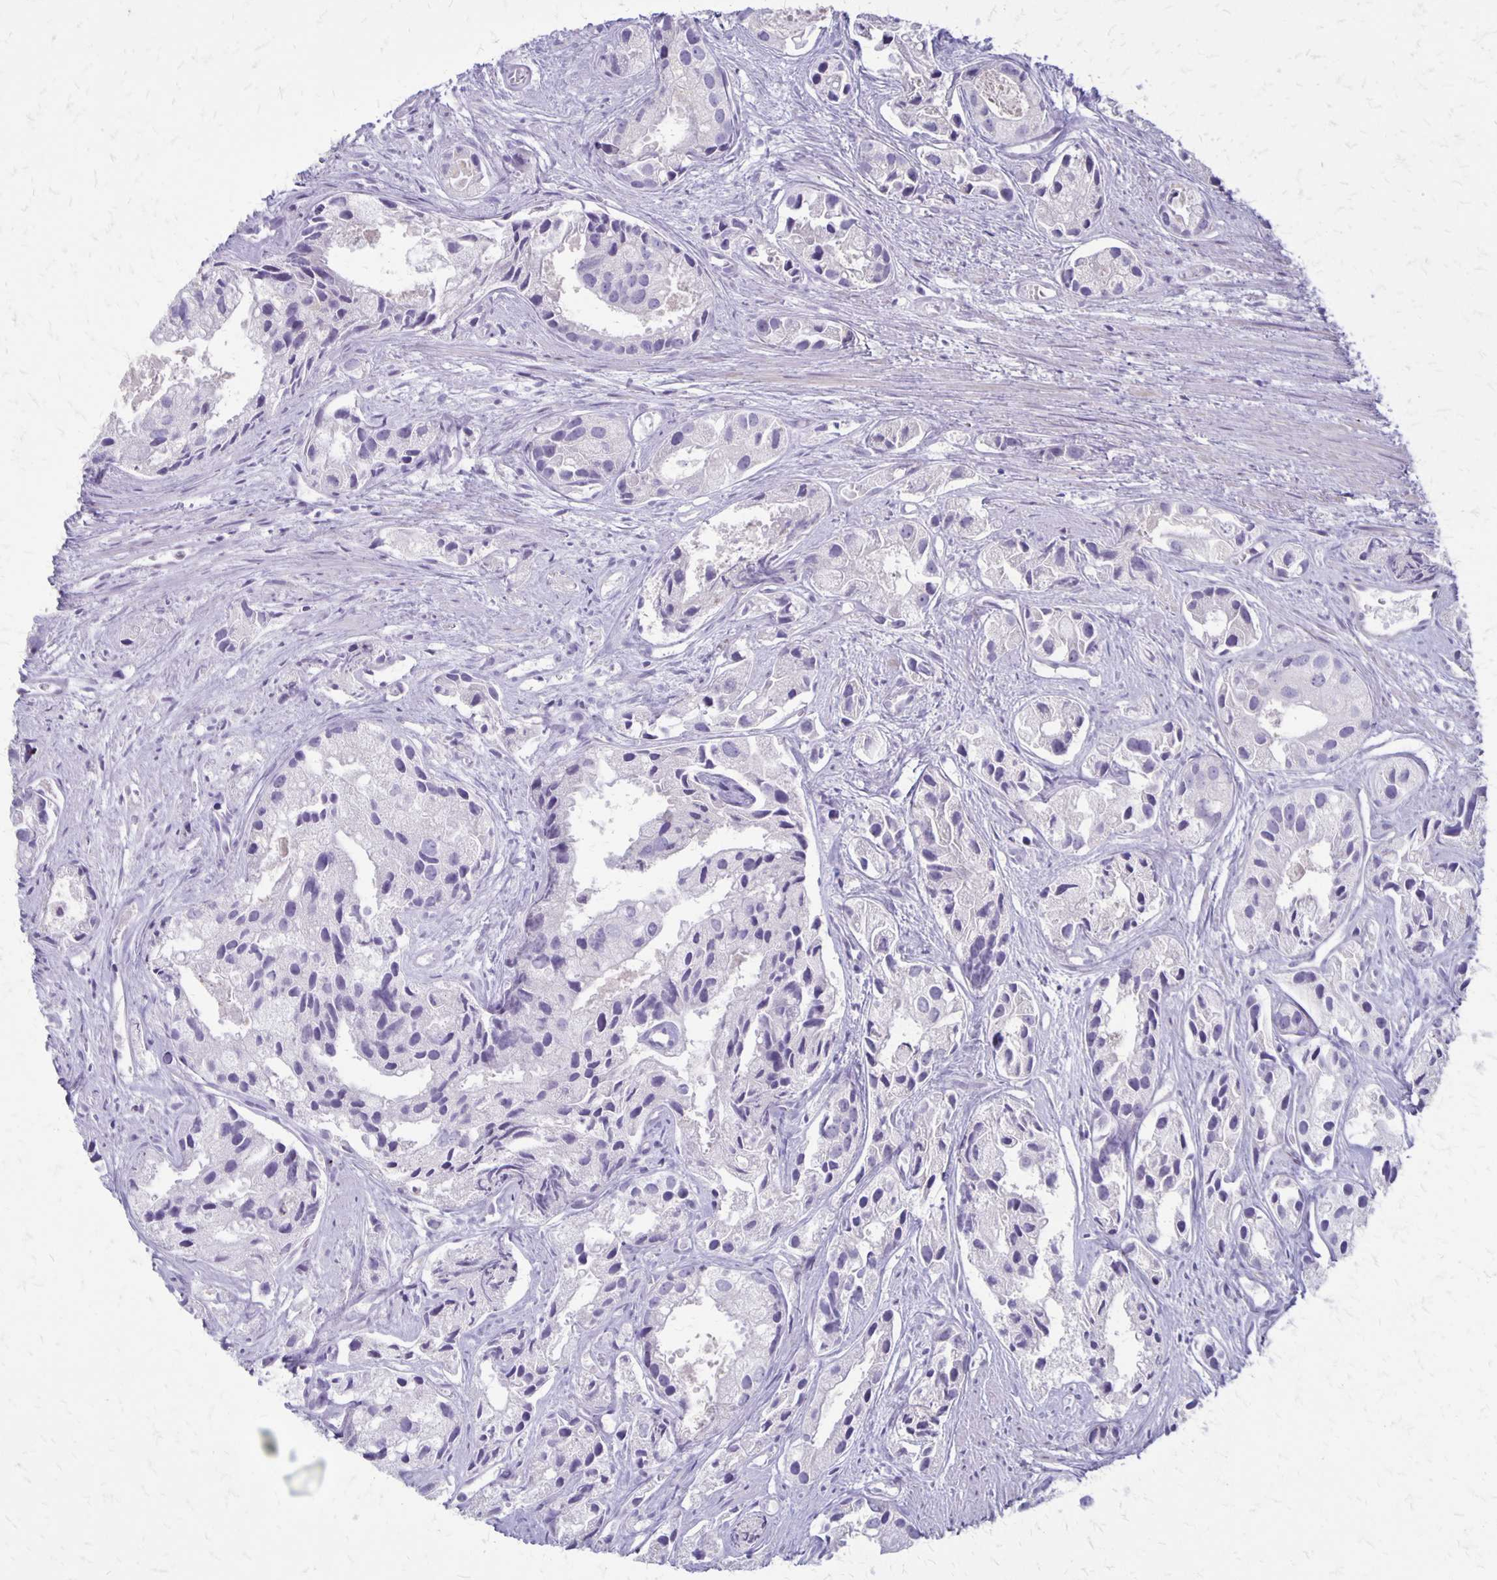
{"staining": {"intensity": "negative", "quantity": "none", "location": "none"}, "tissue": "prostate cancer", "cell_type": "Tumor cells", "image_type": "cancer", "snomed": [{"axis": "morphology", "description": "Adenocarcinoma, High grade"}, {"axis": "topography", "description": "Prostate"}], "caption": "High magnification brightfield microscopy of prostate high-grade adenocarcinoma stained with DAB (brown) and counterstained with hematoxylin (blue): tumor cells show no significant expression.", "gene": "SEPTIN5", "patient": {"sex": "male", "age": 84}}